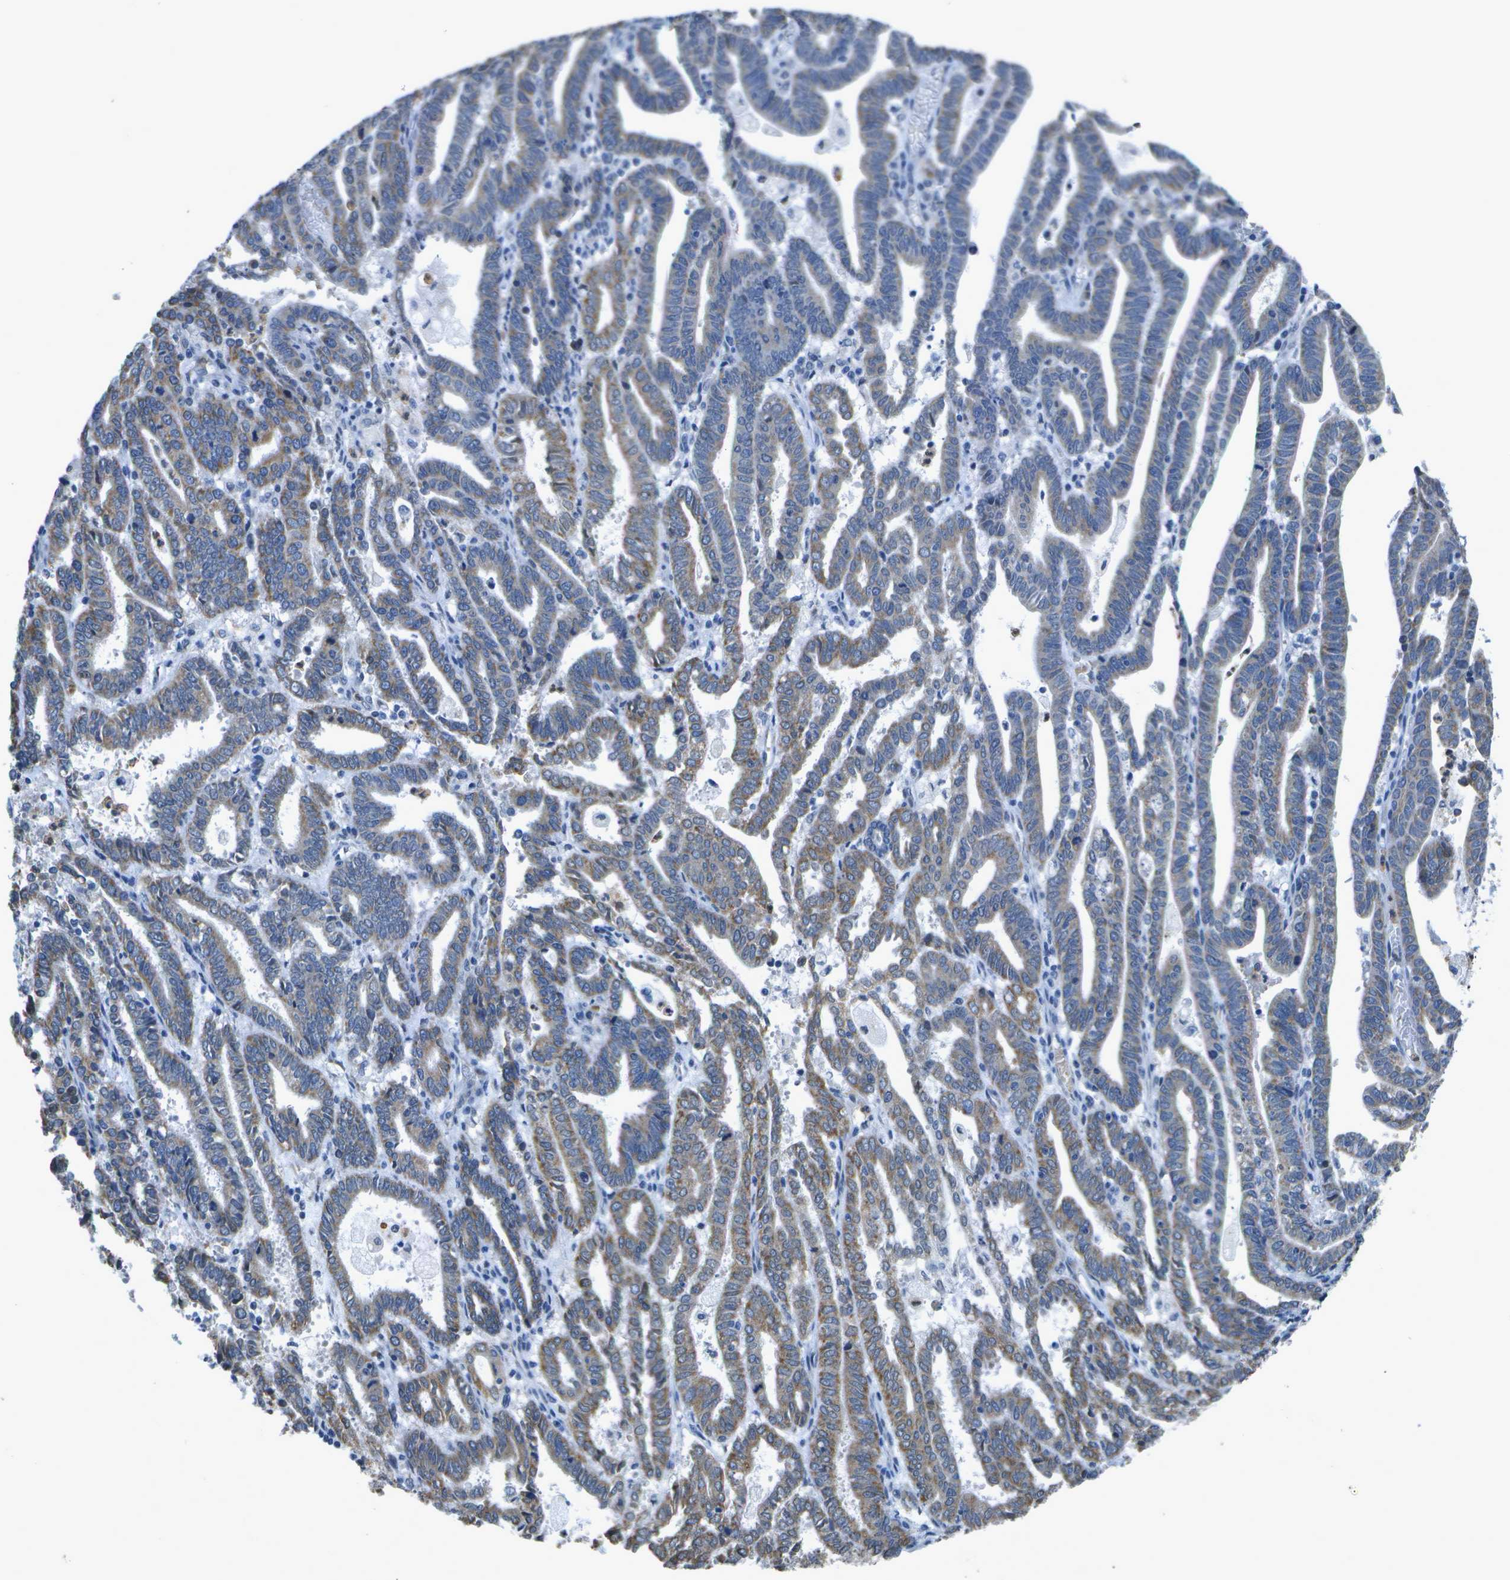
{"staining": {"intensity": "moderate", "quantity": "<25%", "location": "cytoplasmic/membranous"}, "tissue": "endometrial cancer", "cell_type": "Tumor cells", "image_type": "cancer", "snomed": [{"axis": "morphology", "description": "Adenocarcinoma, NOS"}, {"axis": "topography", "description": "Uterus"}], "caption": "IHC staining of adenocarcinoma (endometrial), which reveals low levels of moderate cytoplasmic/membranous staining in about <25% of tumor cells indicating moderate cytoplasmic/membranous protein expression. The staining was performed using DAB (brown) for protein detection and nuclei were counterstained in hematoxylin (blue).", "gene": "DSE", "patient": {"sex": "female", "age": 83}}